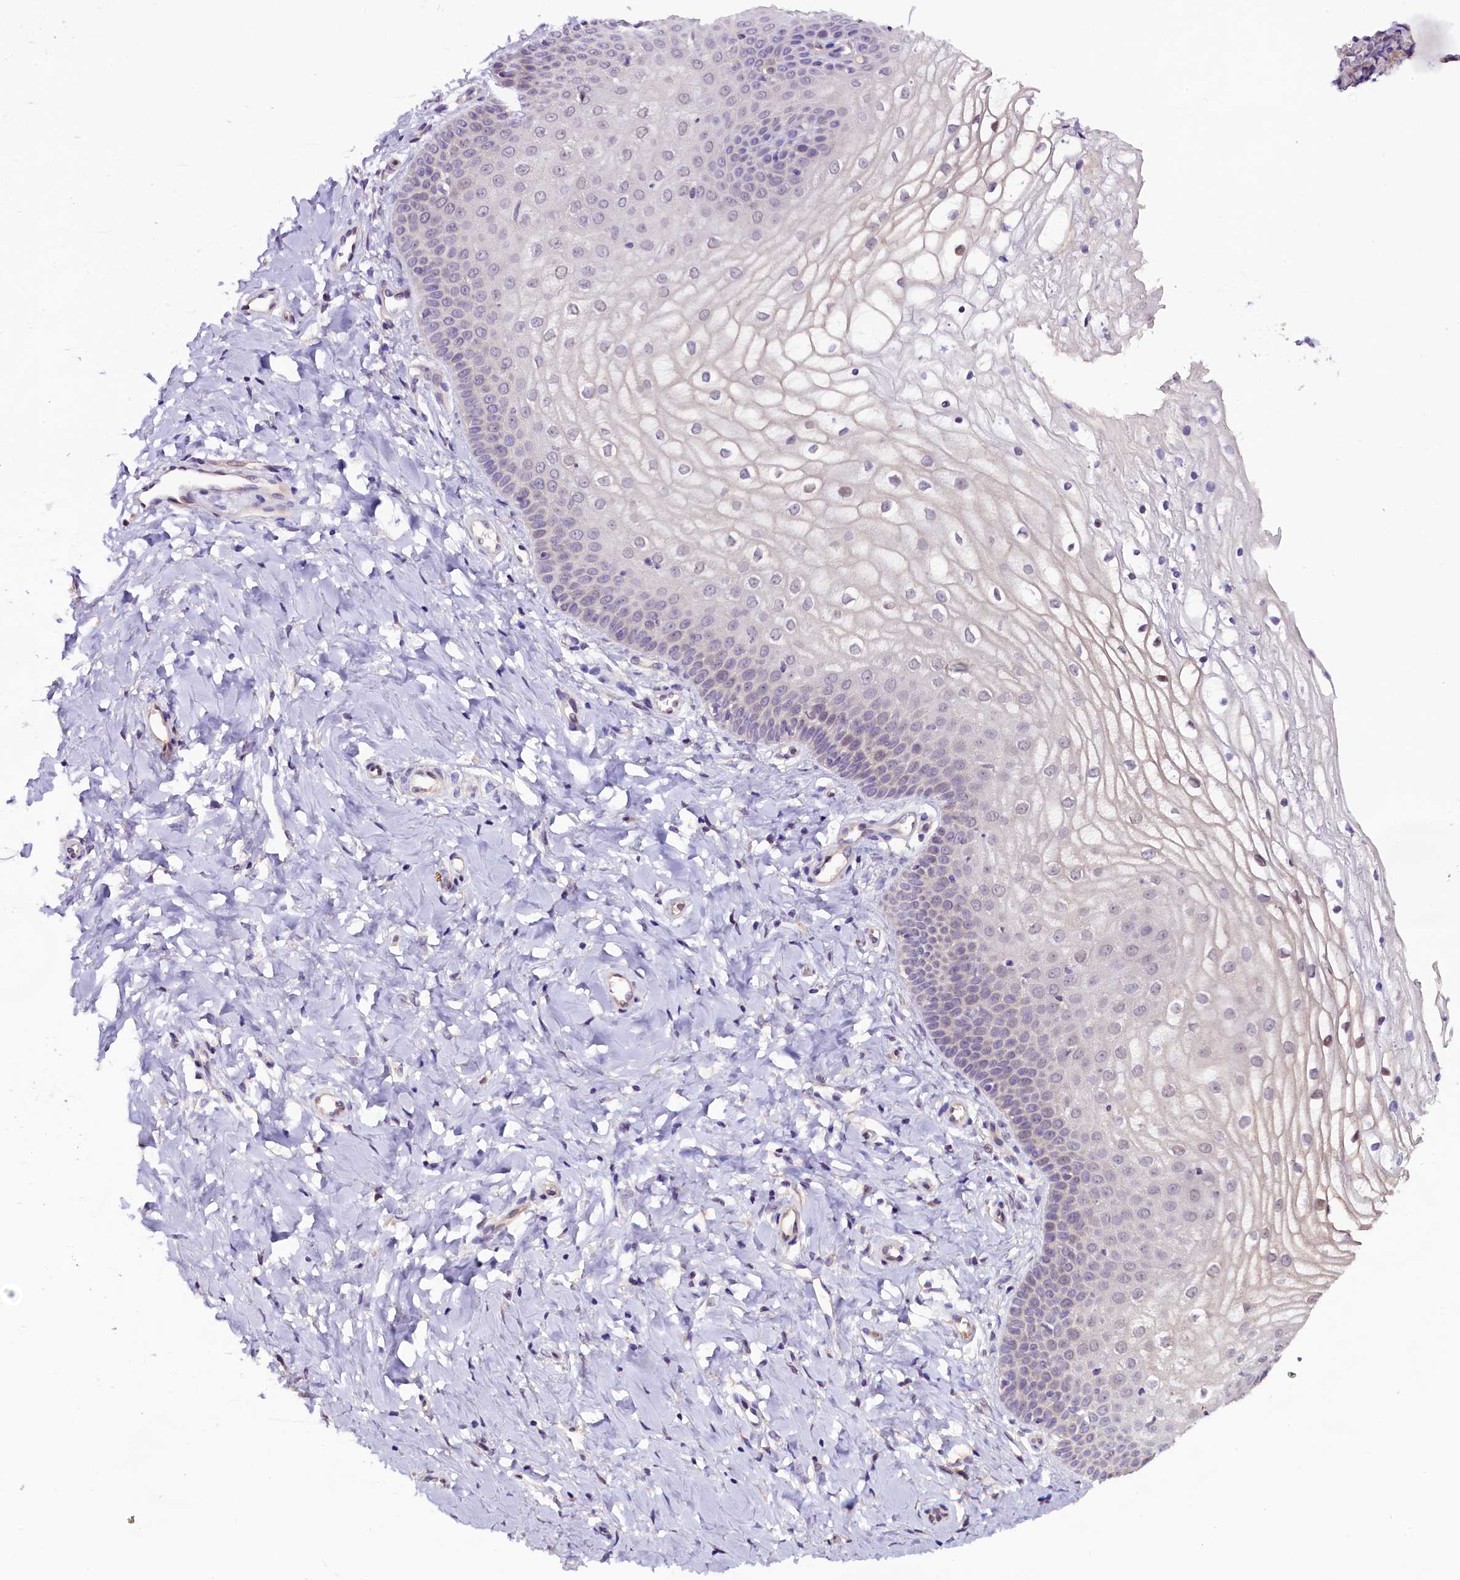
{"staining": {"intensity": "weak", "quantity": "<25%", "location": "cytoplasmic/membranous,nuclear"}, "tissue": "vagina", "cell_type": "Squamous epithelial cells", "image_type": "normal", "snomed": [{"axis": "morphology", "description": "Normal tissue, NOS"}, {"axis": "topography", "description": "Vagina"}], "caption": "Vagina stained for a protein using immunohistochemistry (IHC) displays no positivity squamous epithelial cells.", "gene": "C9orf40", "patient": {"sex": "female", "age": 68}}